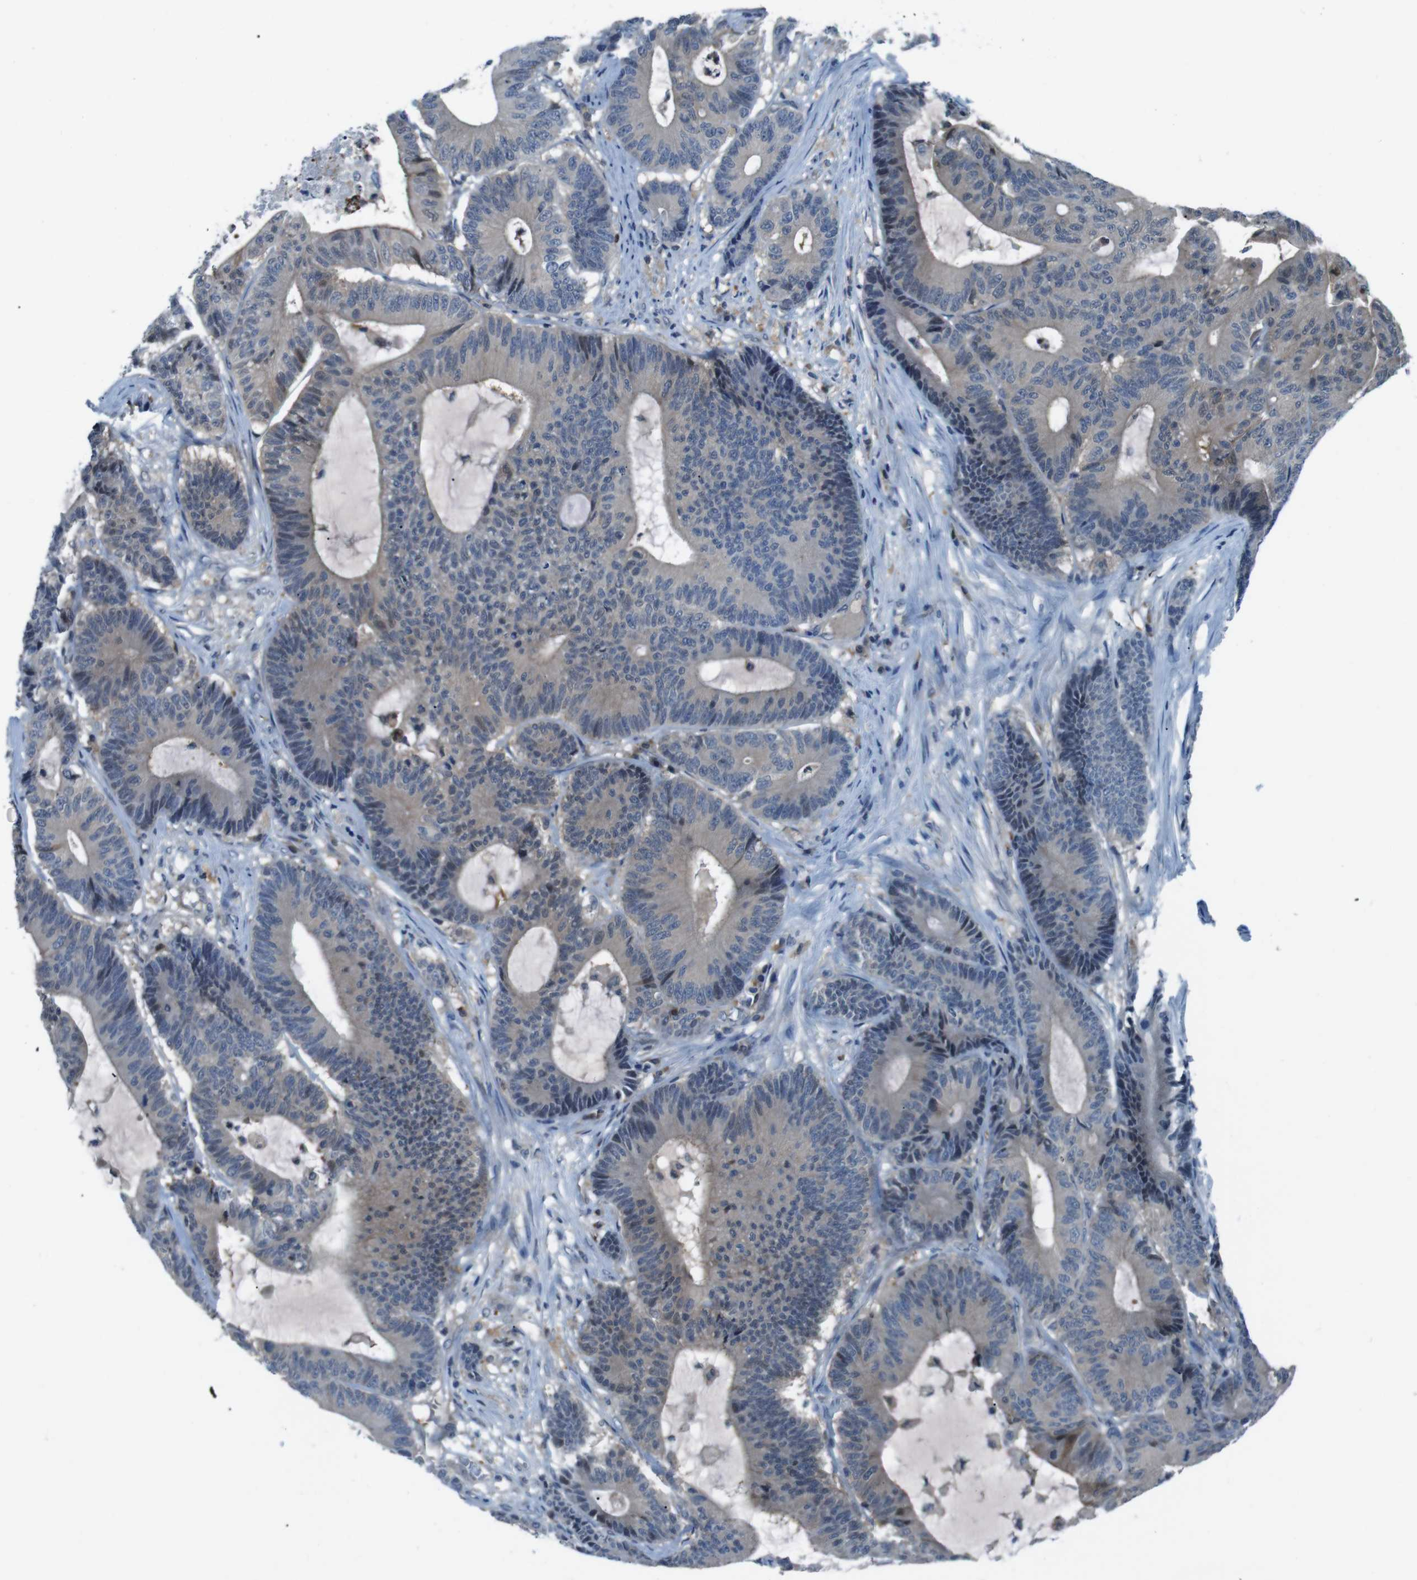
{"staining": {"intensity": "moderate", "quantity": "<25%", "location": "cytoplasmic/membranous"}, "tissue": "colorectal cancer", "cell_type": "Tumor cells", "image_type": "cancer", "snomed": [{"axis": "morphology", "description": "Adenocarcinoma, NOS"}, {"axis": "topography", "description": "Colon"}], "caption": "An image of human colorectal cancer (adenocarcinoma) stained for a protein displays moderate cytoplasmic/membranous brown staining in tumor cells.", "gene": "NANOS2", "patient": {"sex": "female", "age": 84}}